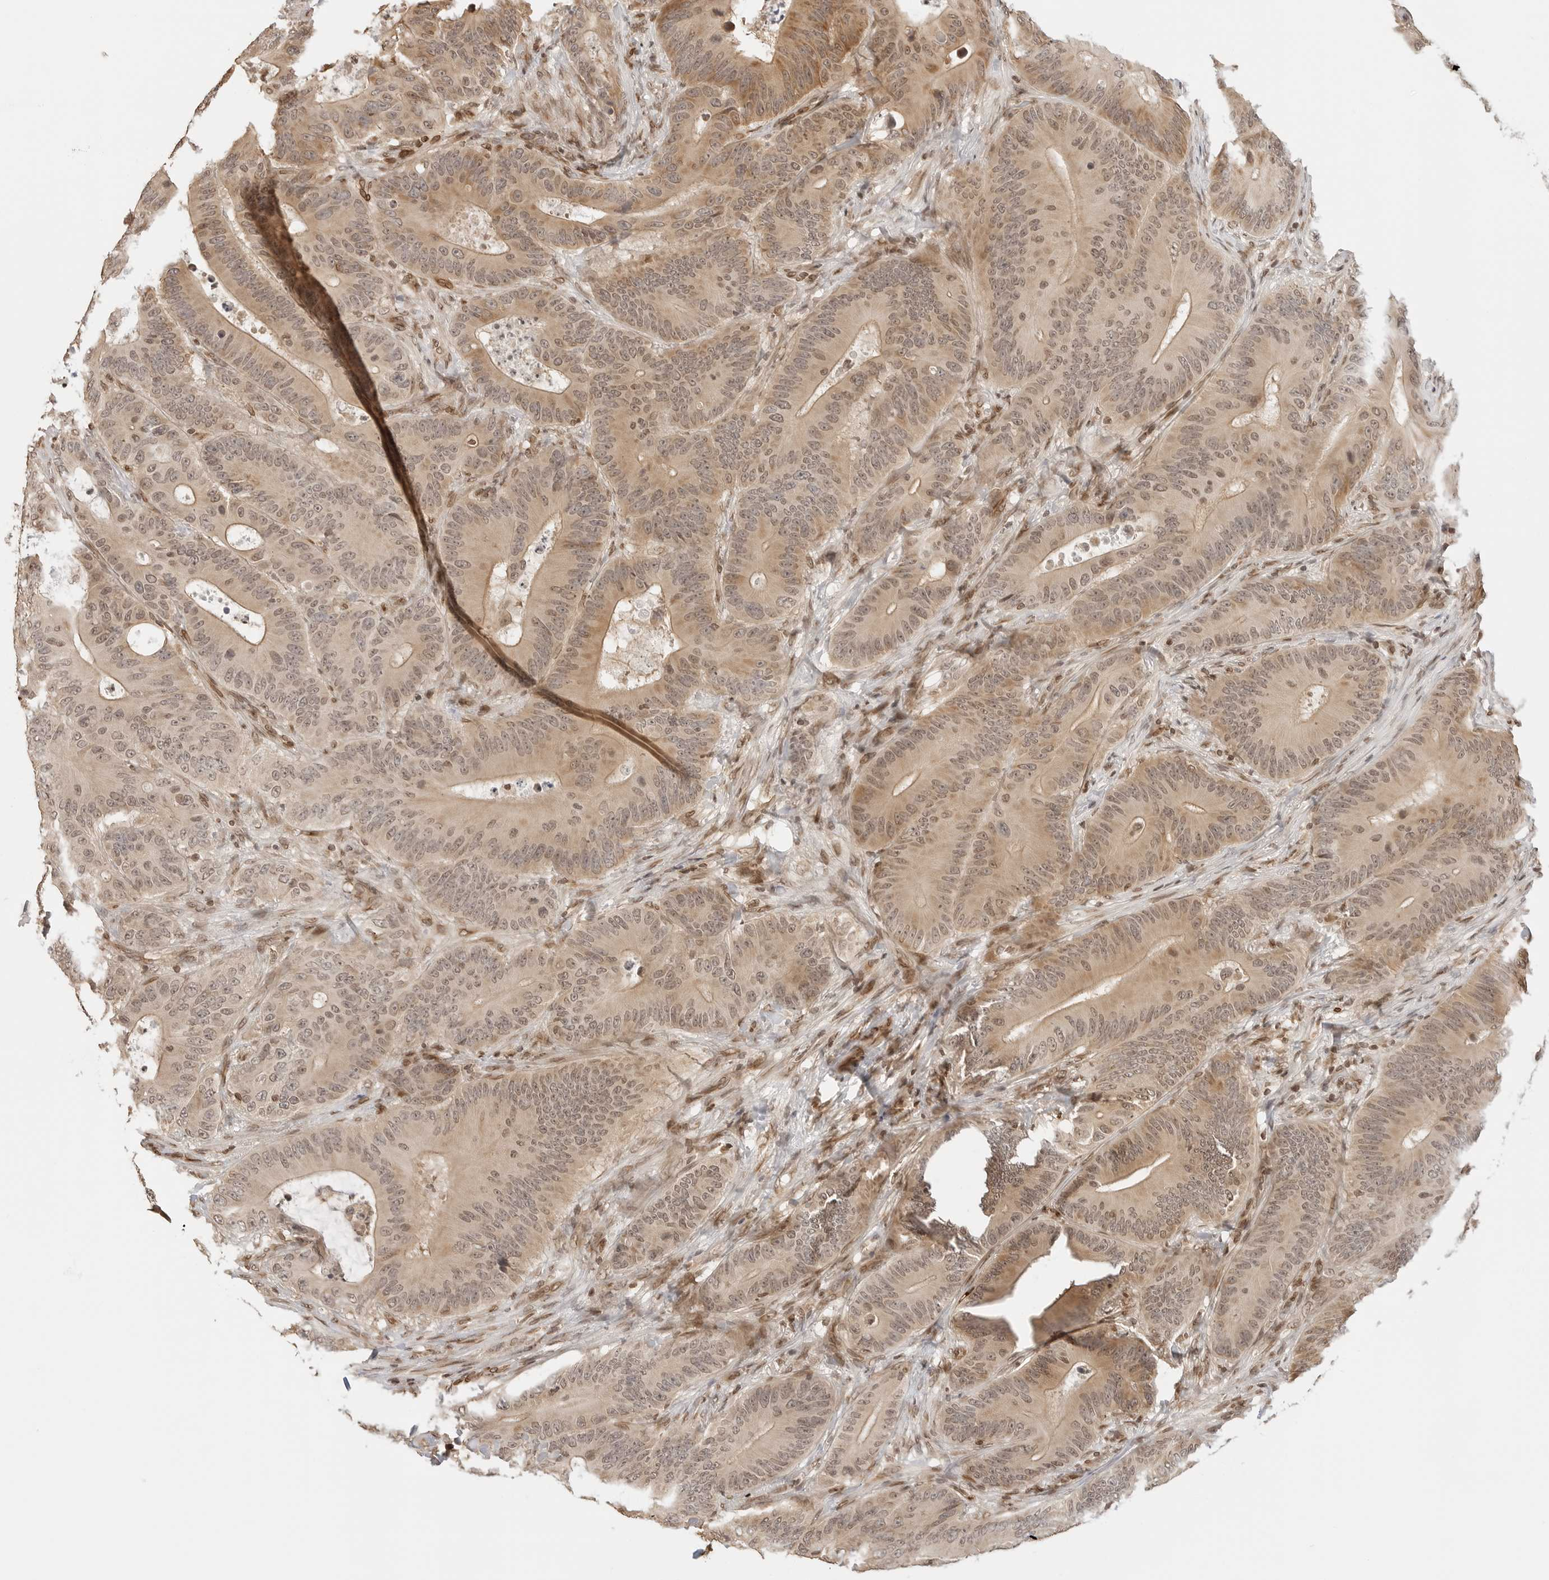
{"staining": {"intensity": "moderate", "quantity": ">75%", "location": "cytoplasmic/membranous,nuclear"}, "tissue": "colorectal cancer", "cell_type": "Tumor cells", "image_type": "cancer", "snomed": [{"axis": "morphology", "description": "Adenocarcinoma, NOS"}, {"axis": "topography", "description": "Colon"}], "caption": "Colorectal cancer tissue demonstrates moderate cytoplasmic/membranous and nuclear expression in approximately >75% of tumor cells, visualized by immunohistochemistry.", "gene": "POLH", "patient": {"sex": "male", "age": 83}}